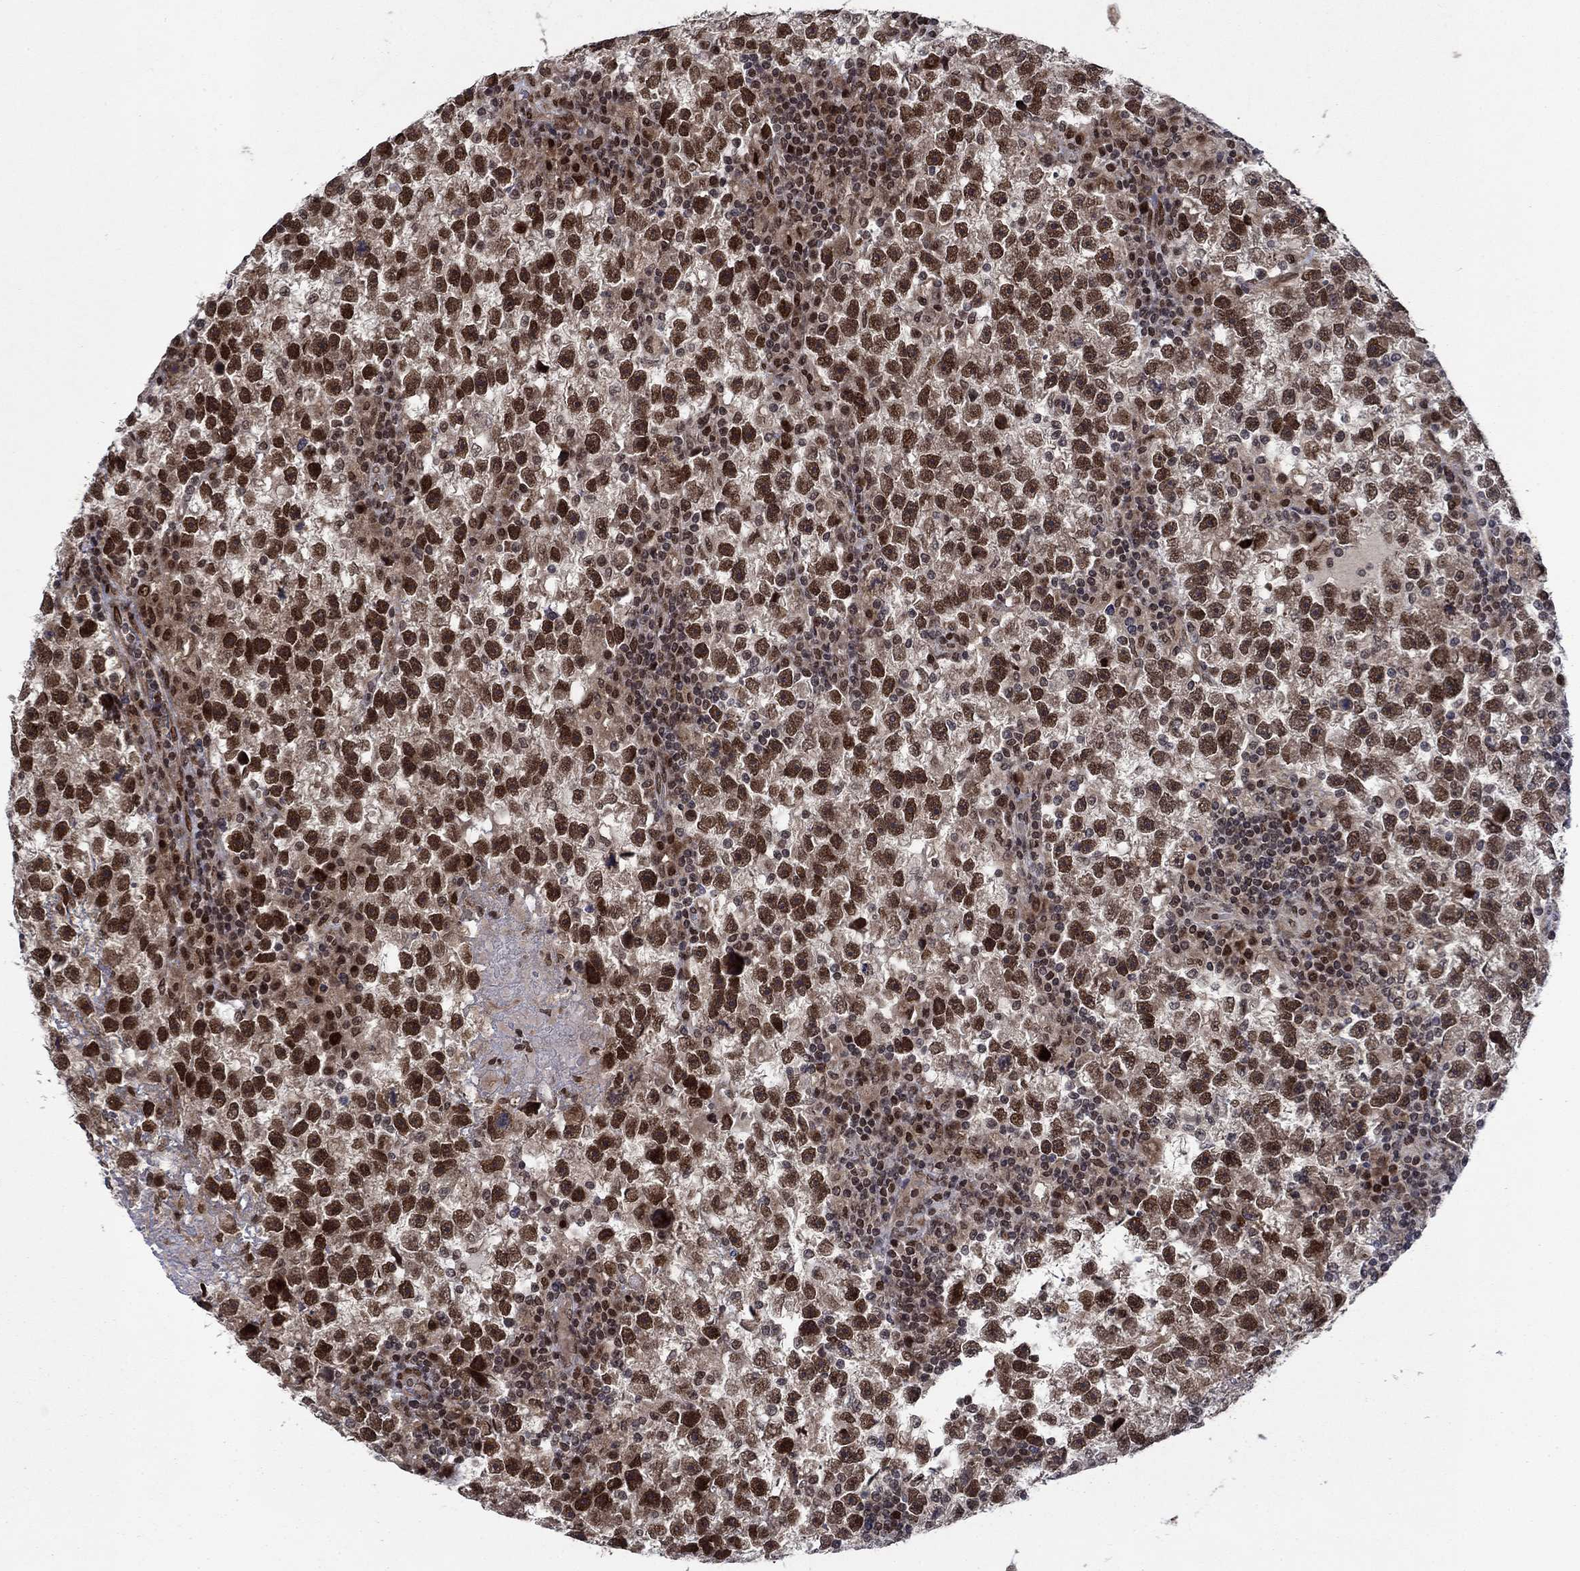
{"staining": {"intensity": "strong", "quantity": "25%-75%", "location": "nuclear"}, "tissue": "testis cancer", "cell_type": "Tumor cells", "image_type": "cancer", "snomed": [{"axis": "morphology", "description": "Seminoma, NOS"}, {"axis": "topography", "description": "Testis"}], "caption": "The micrograph shows staining of testis cancer (seminoma), revealing strong nuclear protein expression (brown color) within tumor cells.", "gene": "PRICKLE4", "patient": {"sex": "male", "age": 47}}